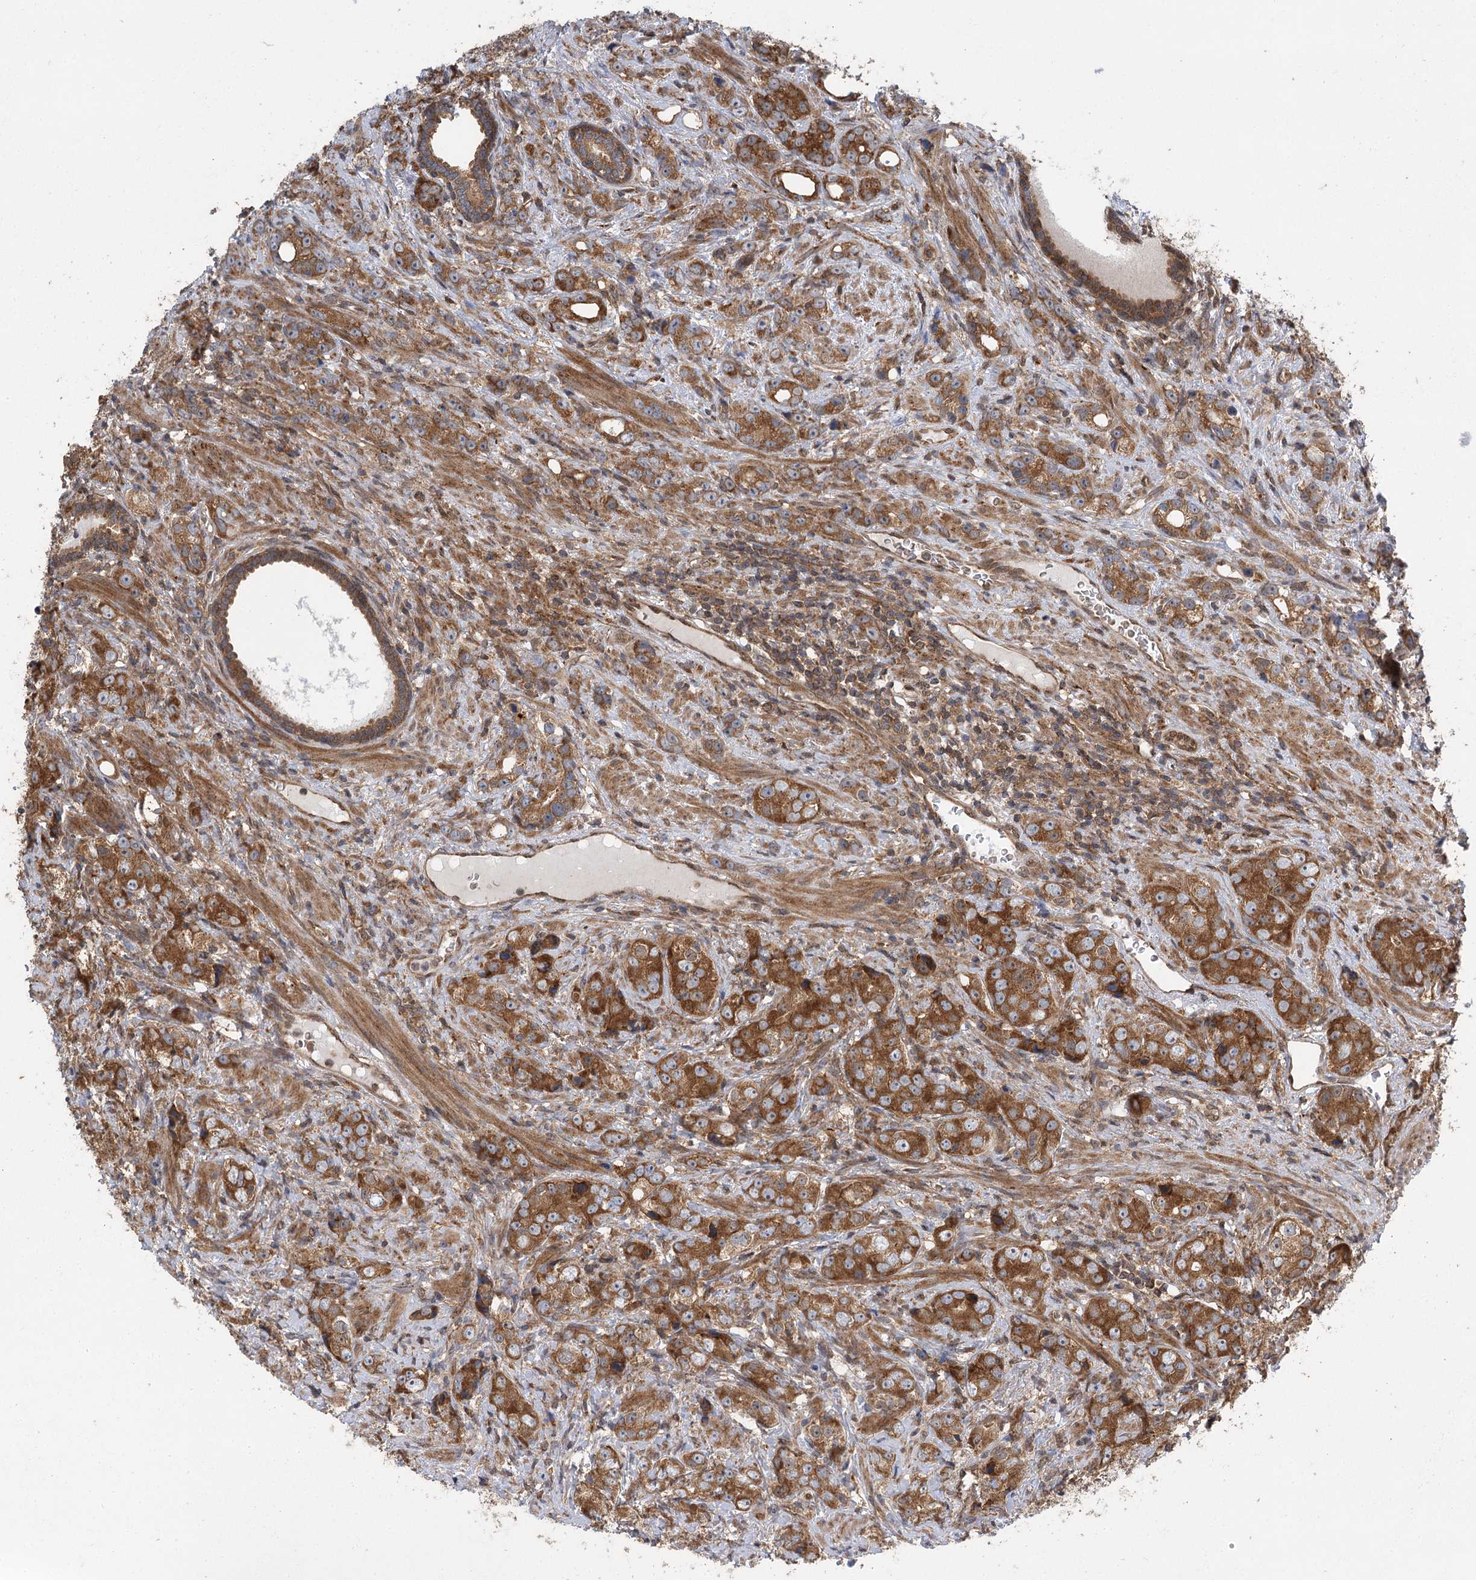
{"staining": {"intensity": "strong", "quantity": ">75%", "location": "cytoplasmic/membranous"}, "tissue": "prostate cancer", "cell_type": "Tumor cells", "image_type": "cancer", "snomed": [{"axis": "morphology", "description": "Adenocarcinoma, High grade"}, {"axis": "topography", "description": "Prostate"}], "caption": "Adenocarcinoma (high-grade) (prostate) stained for a protein shows strong cytoplasmic/membranous positivity in tumor cells.", "gene": "C12orf4", "patient": {"sex": "male", "age": 63}}